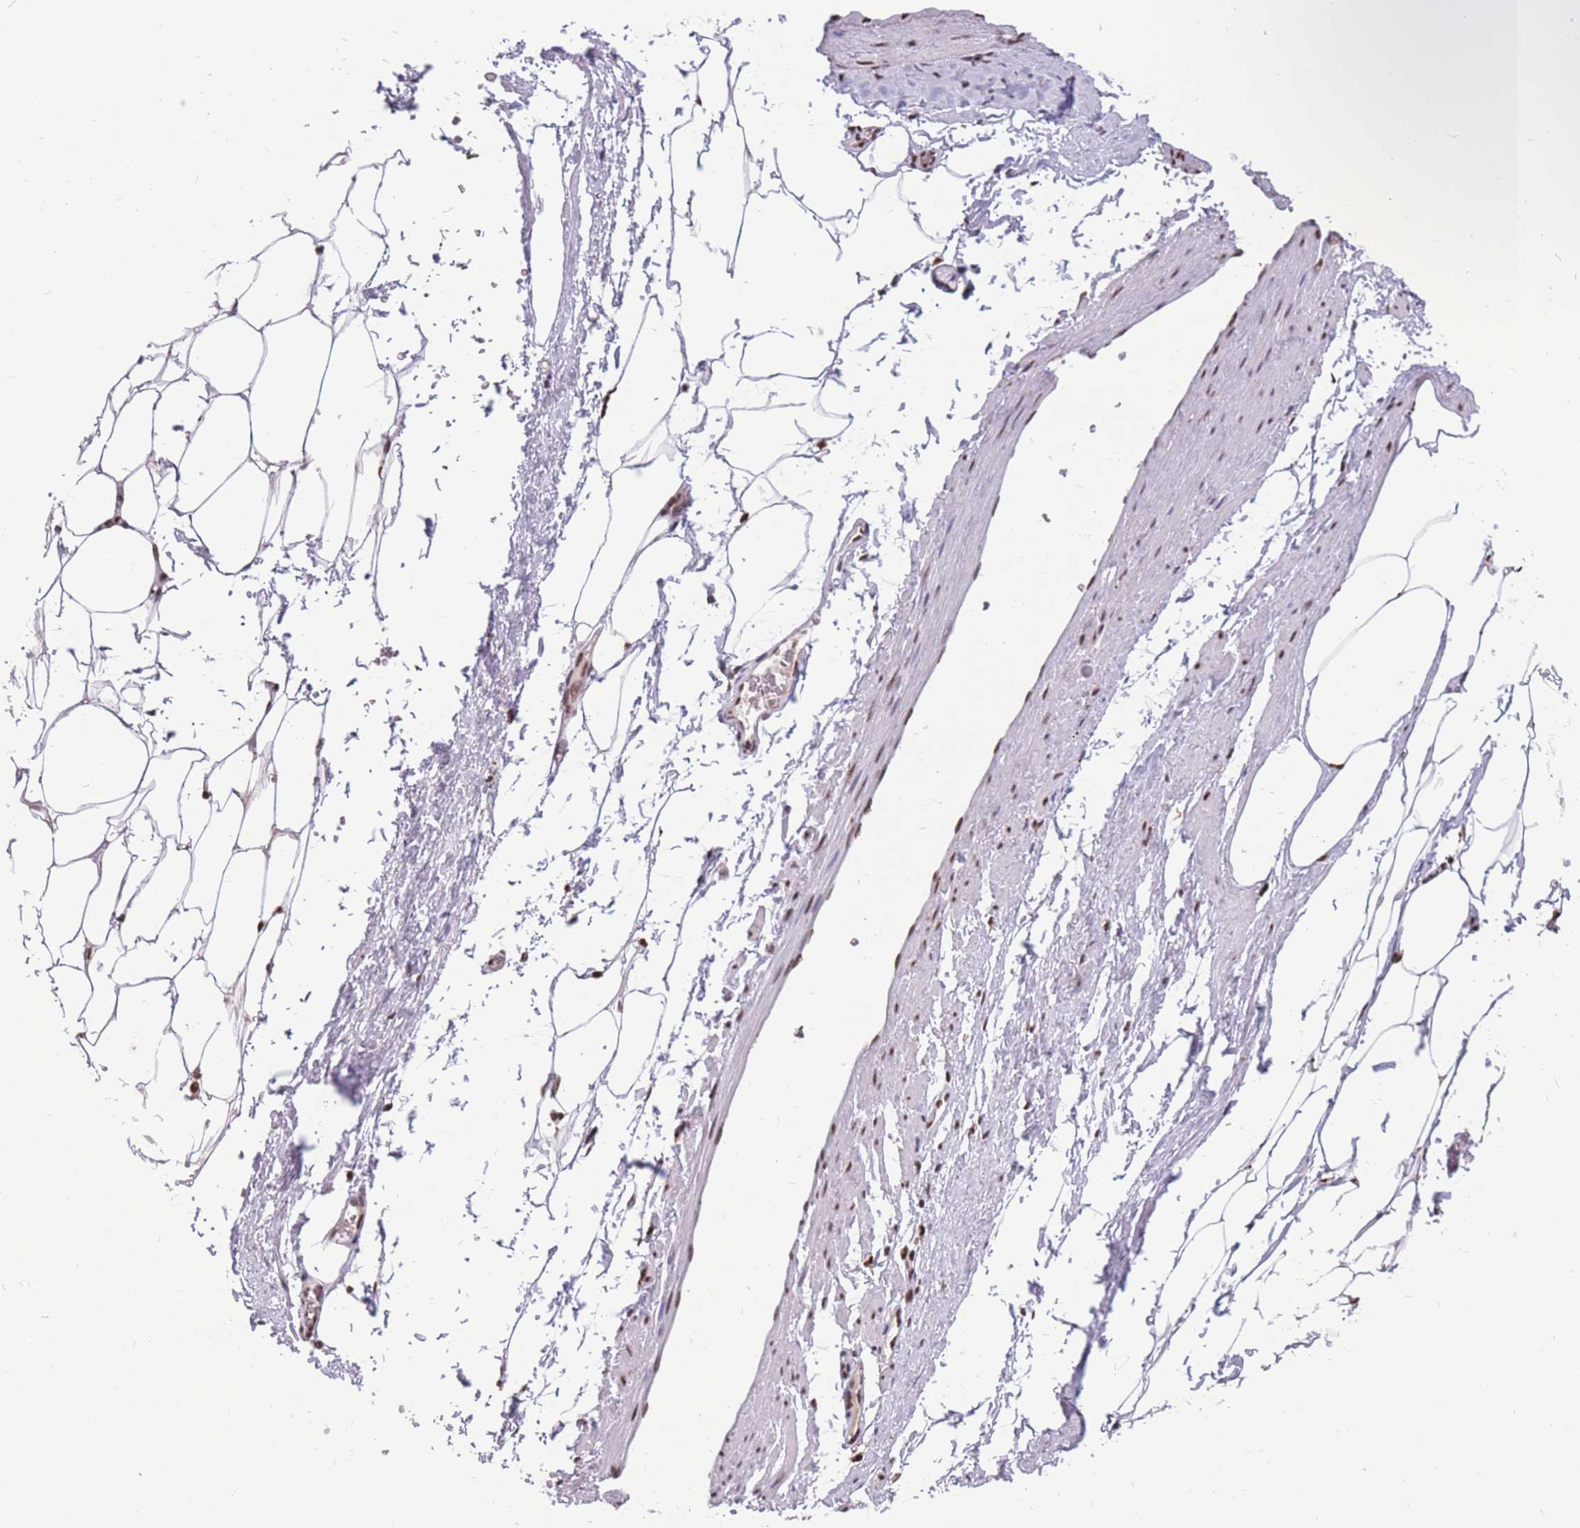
{"staining": {"intensity": "strong", "quantity": ">75%", "location": "nuclear"}, "tissue": "adipose tissue", "cell_type": "Adipocytes", "image_type": "normal", "snomed": [{"axis": "morphology", "description": "Normal tissue, NOS"}, {"axis": "morphology", "description": "Adenocarcinoma, Low grade"}, {"axis": "topography", "description": "Prostate"}, {"axis": "topography", "description": "Peripheral nerve tissue"}], "caption": "Adipose tissue was stained to show a protein in brown. There is high levels of strong nuclear positivity in about >75% of adipocytes. The staining was performed using DAB to visualize the protein expression in brown, while the nuclei were stained in blue with hematoxylin (Magnification: 20x).", "gene": "PRPF19", "patient": {"sex": "male", "age": 63}}